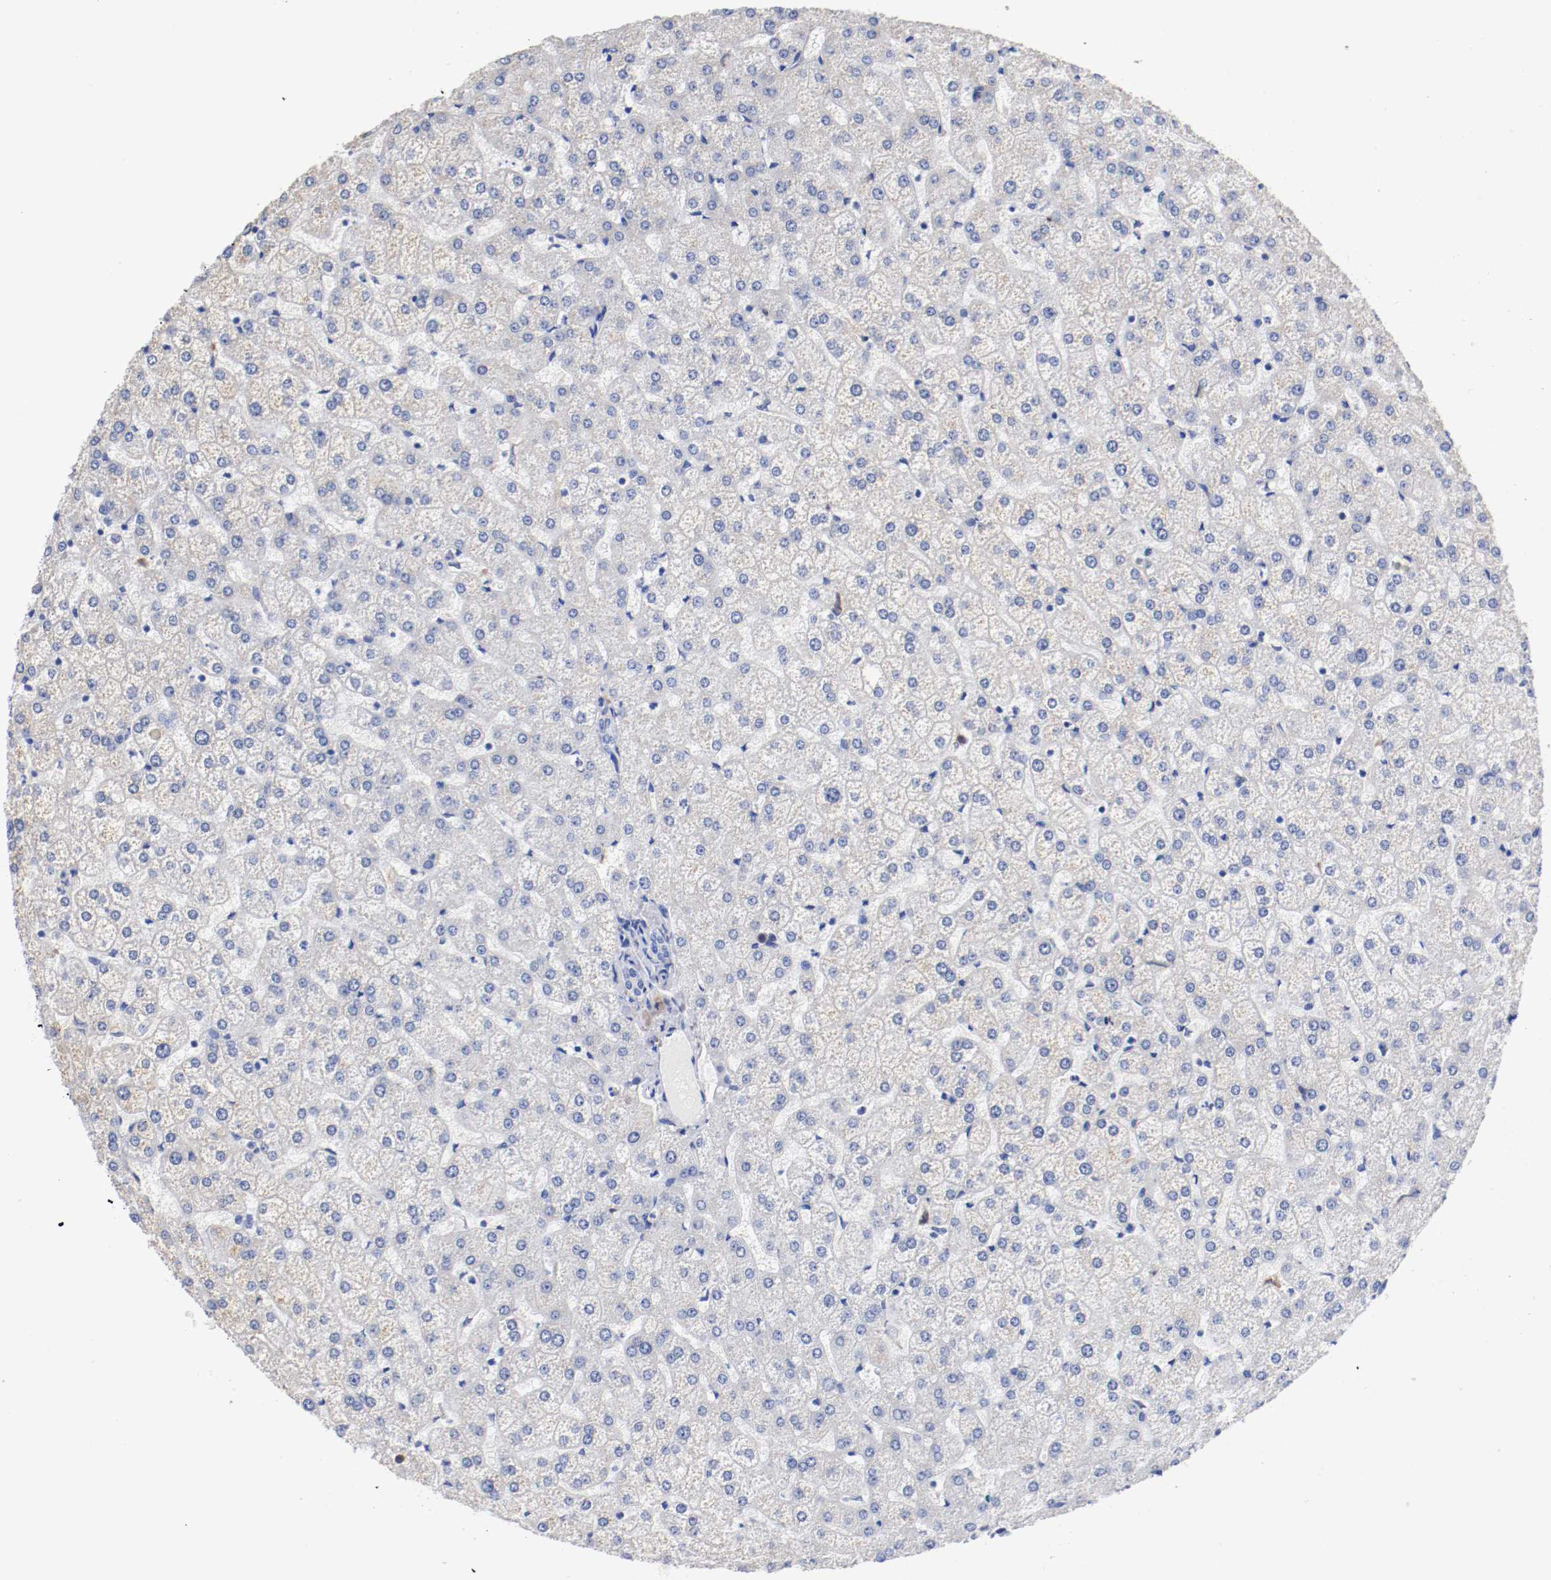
{"staining": {"intensity": "negative", "quantity": "none", "location": "none"}, "tissue": "liver", "cell_type": "Cholangiocytes", "image_type": "normal", "snomed": [{"axis": "morphology", "description": "Normal tissue, NOS"}, {"axis": "topography", "description": "Liver"}], "caption": "An immunohistochemistry (IHC) micrograph of unremarkable liver is shown. There is no staining in cholangiocytes of liver. (DAB IHC with hematoxylin counter stain).", "gene": "FGFBP1", "patient": {"sex": "female", "age": 32}}